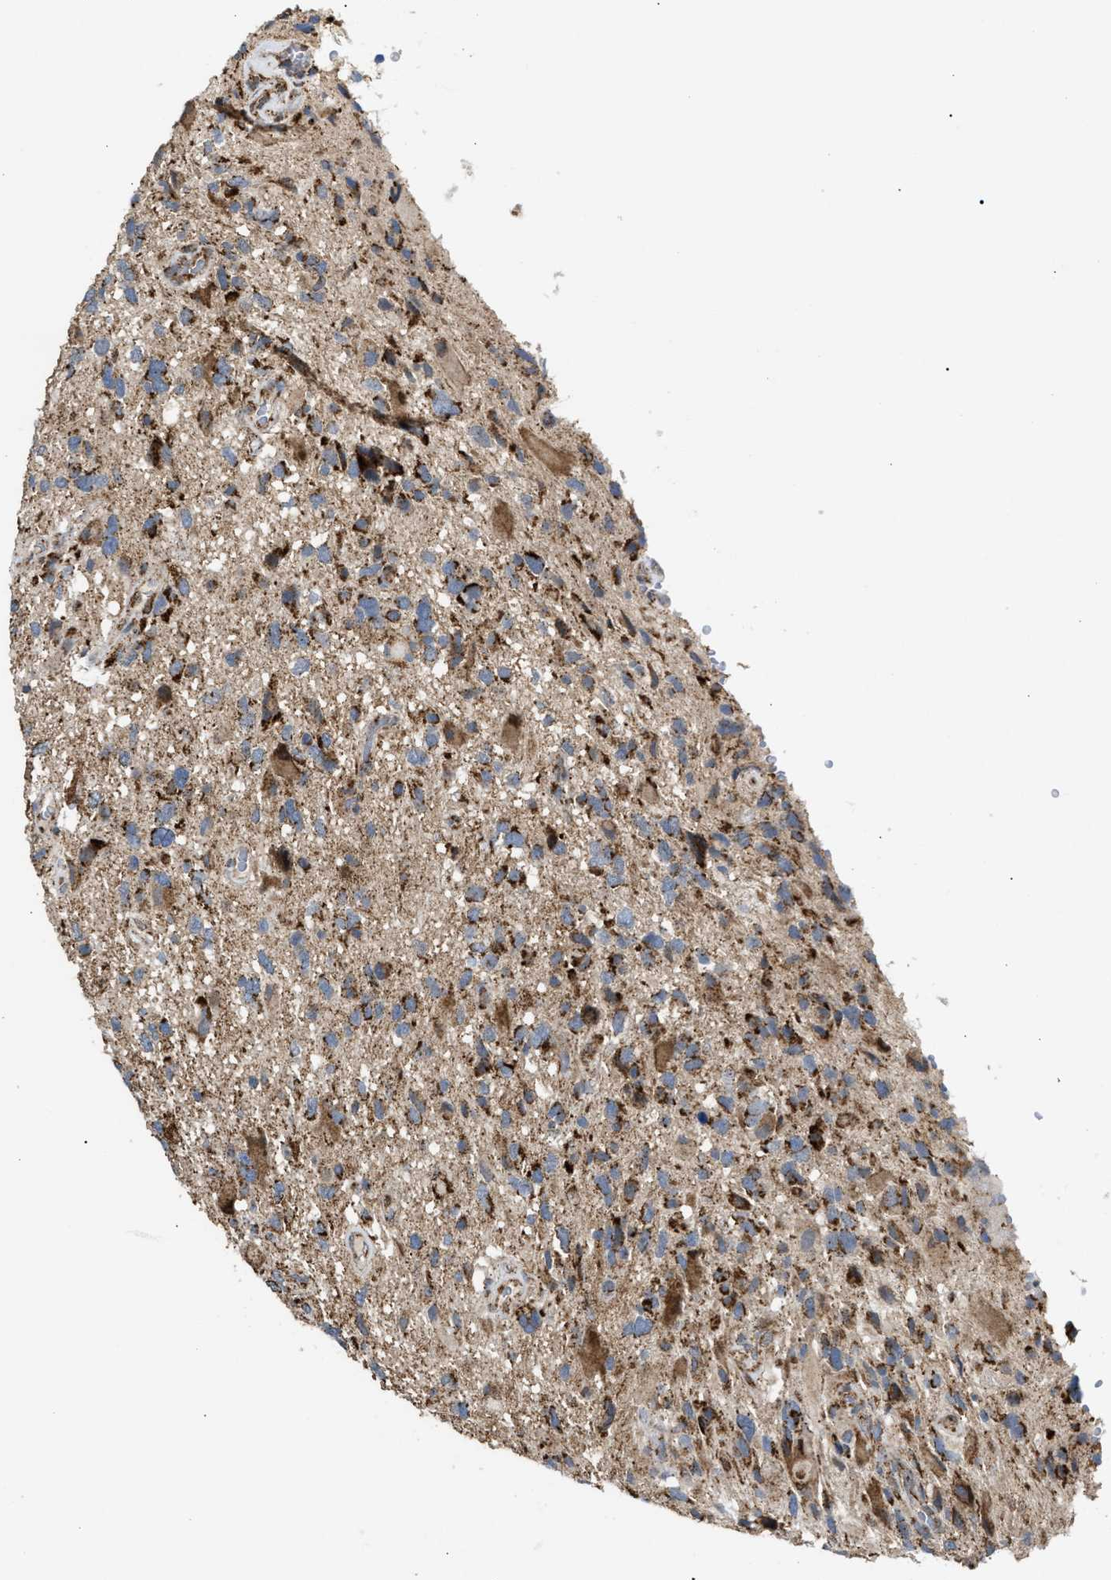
{"staining": {"intensity": "strong", "quantity": ">75%", "location": "cytoplasmic/membranous"}, "tissue": "glioma", "cell_type": "Tumor cells", "image_type": "cancer", "snomed": [{"axis": "morphology", "description": "Glioma, malignant, High grade"}, {"axis": "topography", "description": "Brain"}], "caption": "Malignant glioma (high-grade) tissue exhibits strong cytoplasmic/membranous staining in about >75% of tumor cells, visualized by immunohistochemistry. (DAB (3,3'-diaminobenzidine) IHC with brightfield microscopy, high magnification).", "gene": "TACO1", "patient": {"sex": "male", "age": 33}}